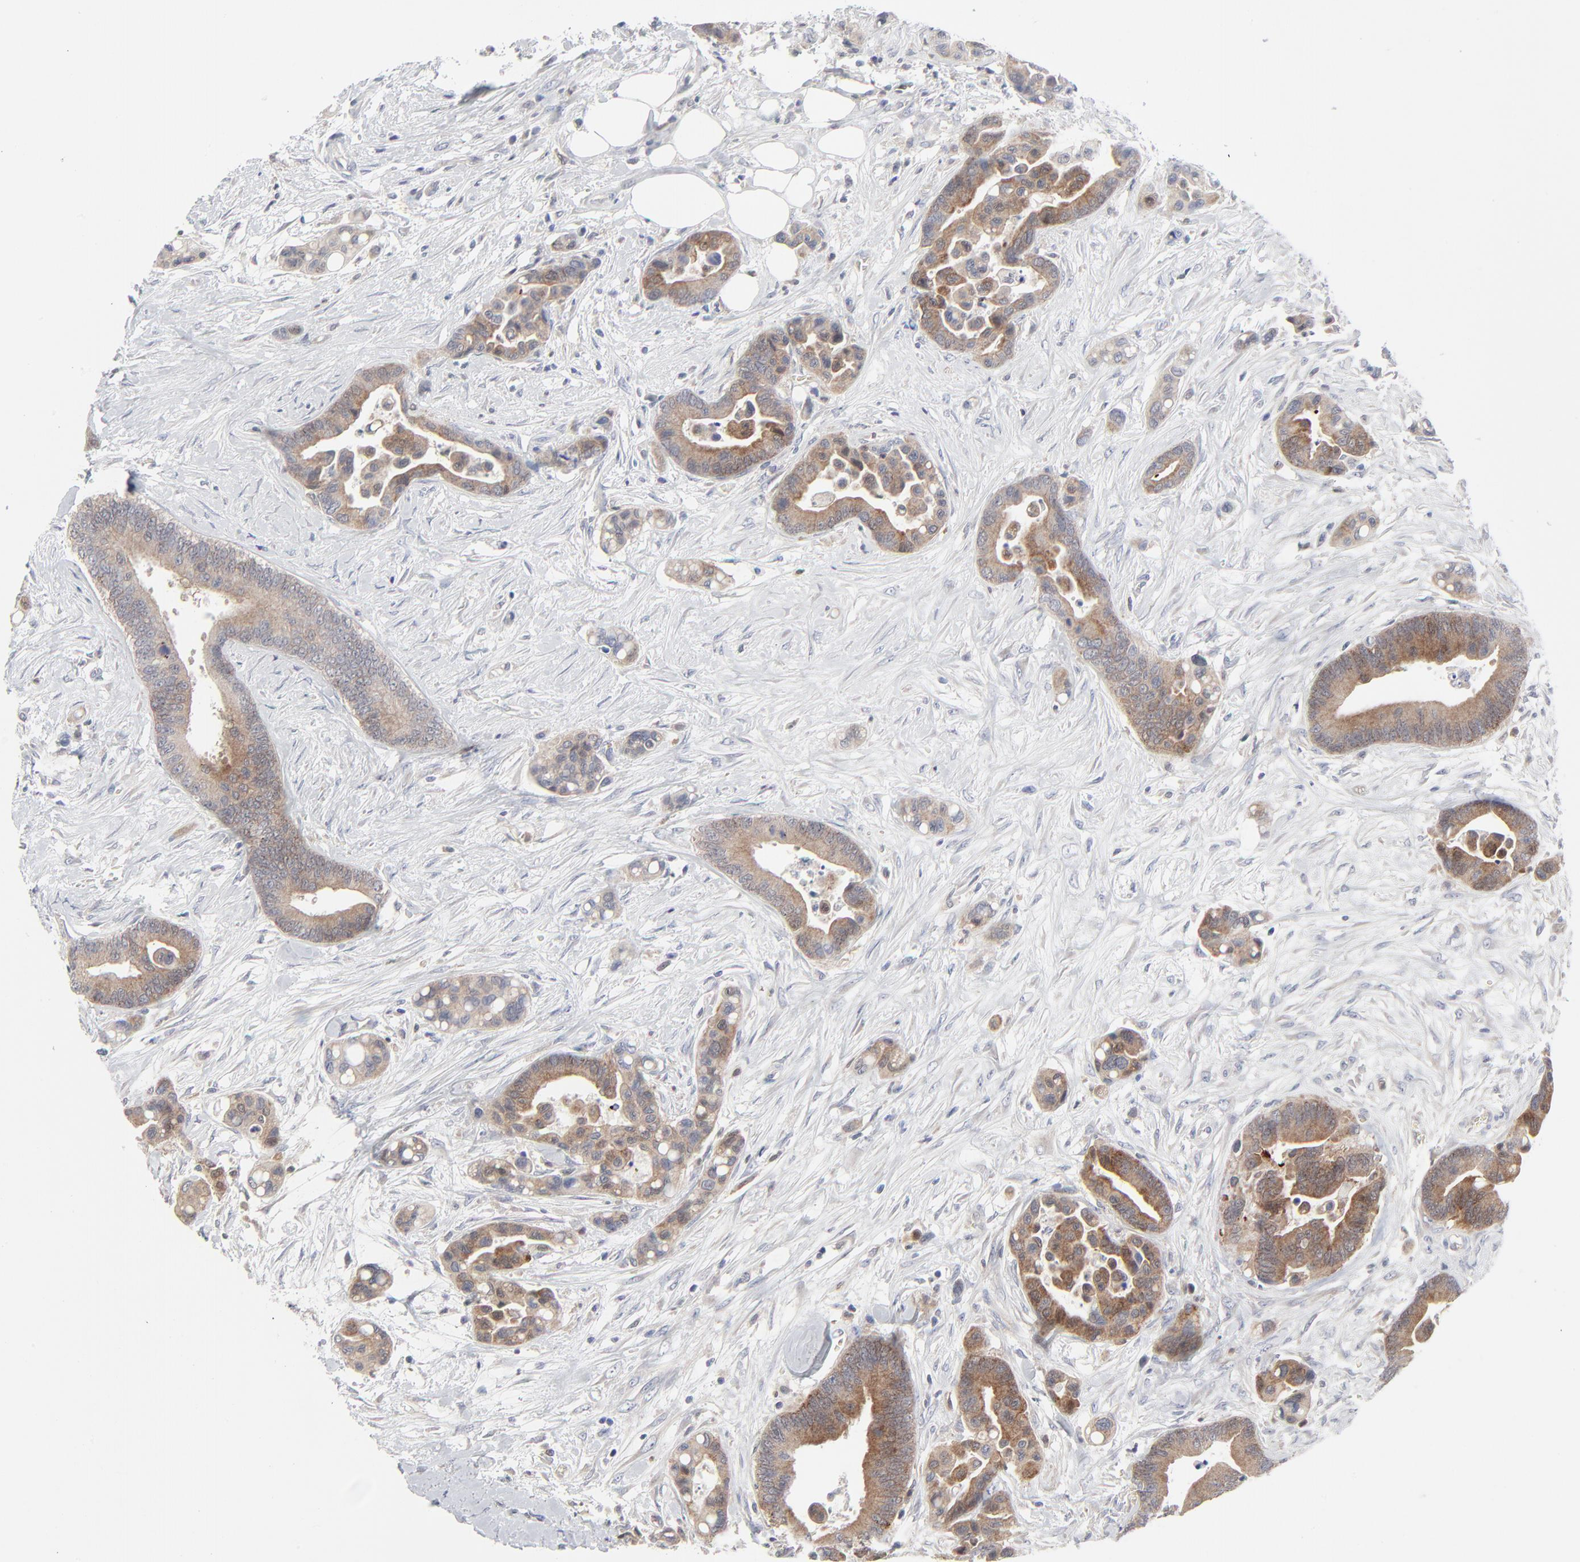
{"staining": {"intensity": "moderate", "quantity": "25%-75%", "location": "cytoplasmic/membranous"}, "tissue": "colorectal cancer", "cell_type": "Tumor cells", "image_type": "cancer", "snomed": [{"axis": "morphology", "description": "Adenocarcinoma, NOS"}, {"axis": "topography", "description": "Colon"}], "caption": "Protein positivity by immunohistochemistry (IHC) exhibits moderate cytoplasmic/membranous positivity in approximately 25%-75% of tumor cells in colorectal cancer.", "gene": "BID", "patient": {"sex": "male", "age": 82}}